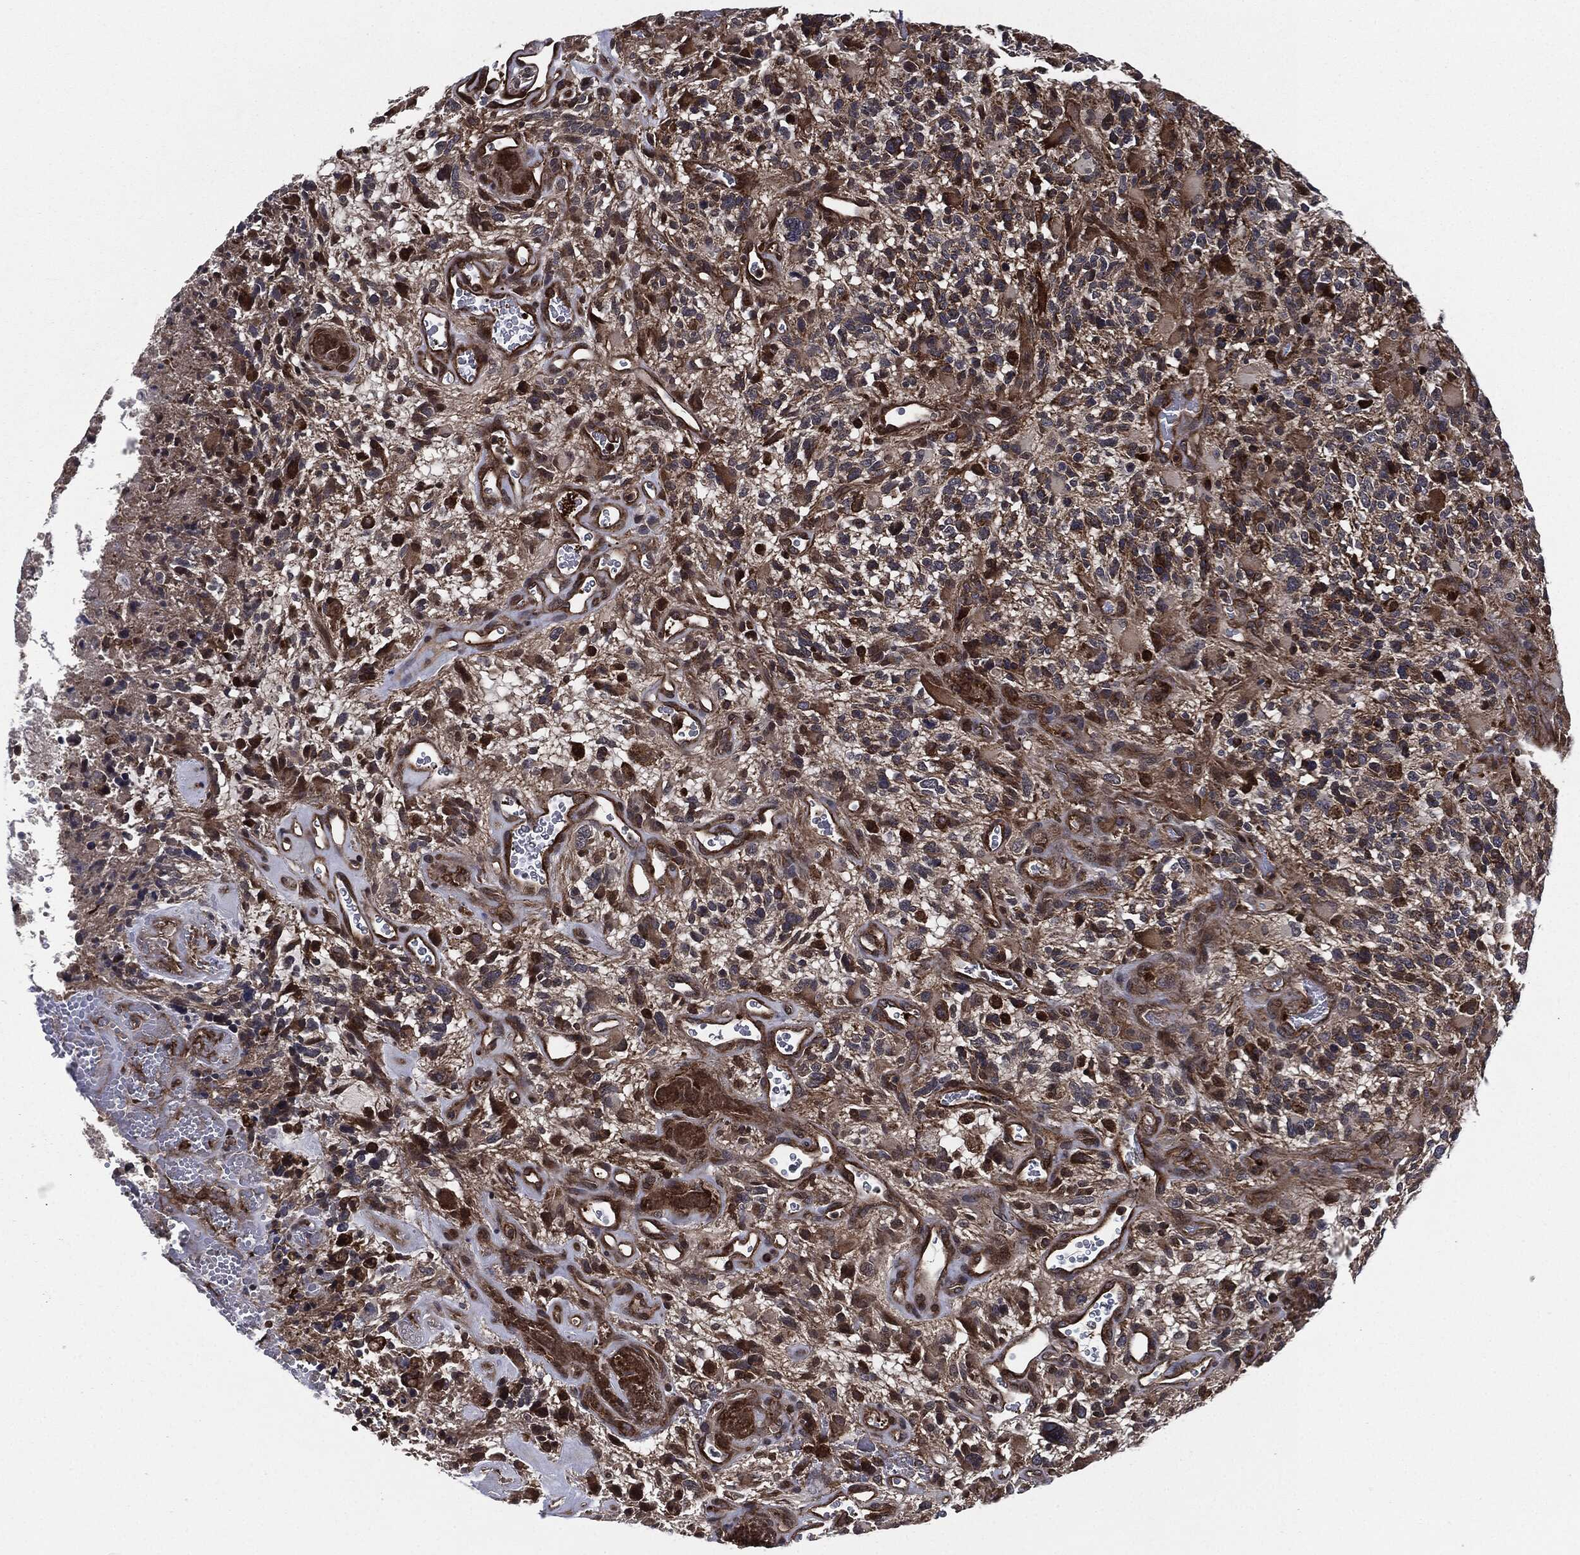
{"staining": {"intensity": "moderate", "quantity": ">75%", "location": "cytoplasmic/membranous"}, "tissue": "glioma", "cell_type": "Tumor cells", "image_type": "cancer", "snomed": [{"axis": "morphology", "description": "Glioma, malignant, High grade"}, {"axis": "topography", "description": "Brain"}], "caption": "High-magnification brightfield microscopy of malignant glioma (high-grade) stained with DAB (brown) and counterstained with hematoxylin (blue). tumor cells exhibit moderate cytoplasmic/membranous positivity is identified in about>75% of cells.", "gene": "UBR1", "patient": {"sex": "female", "age": 71}}